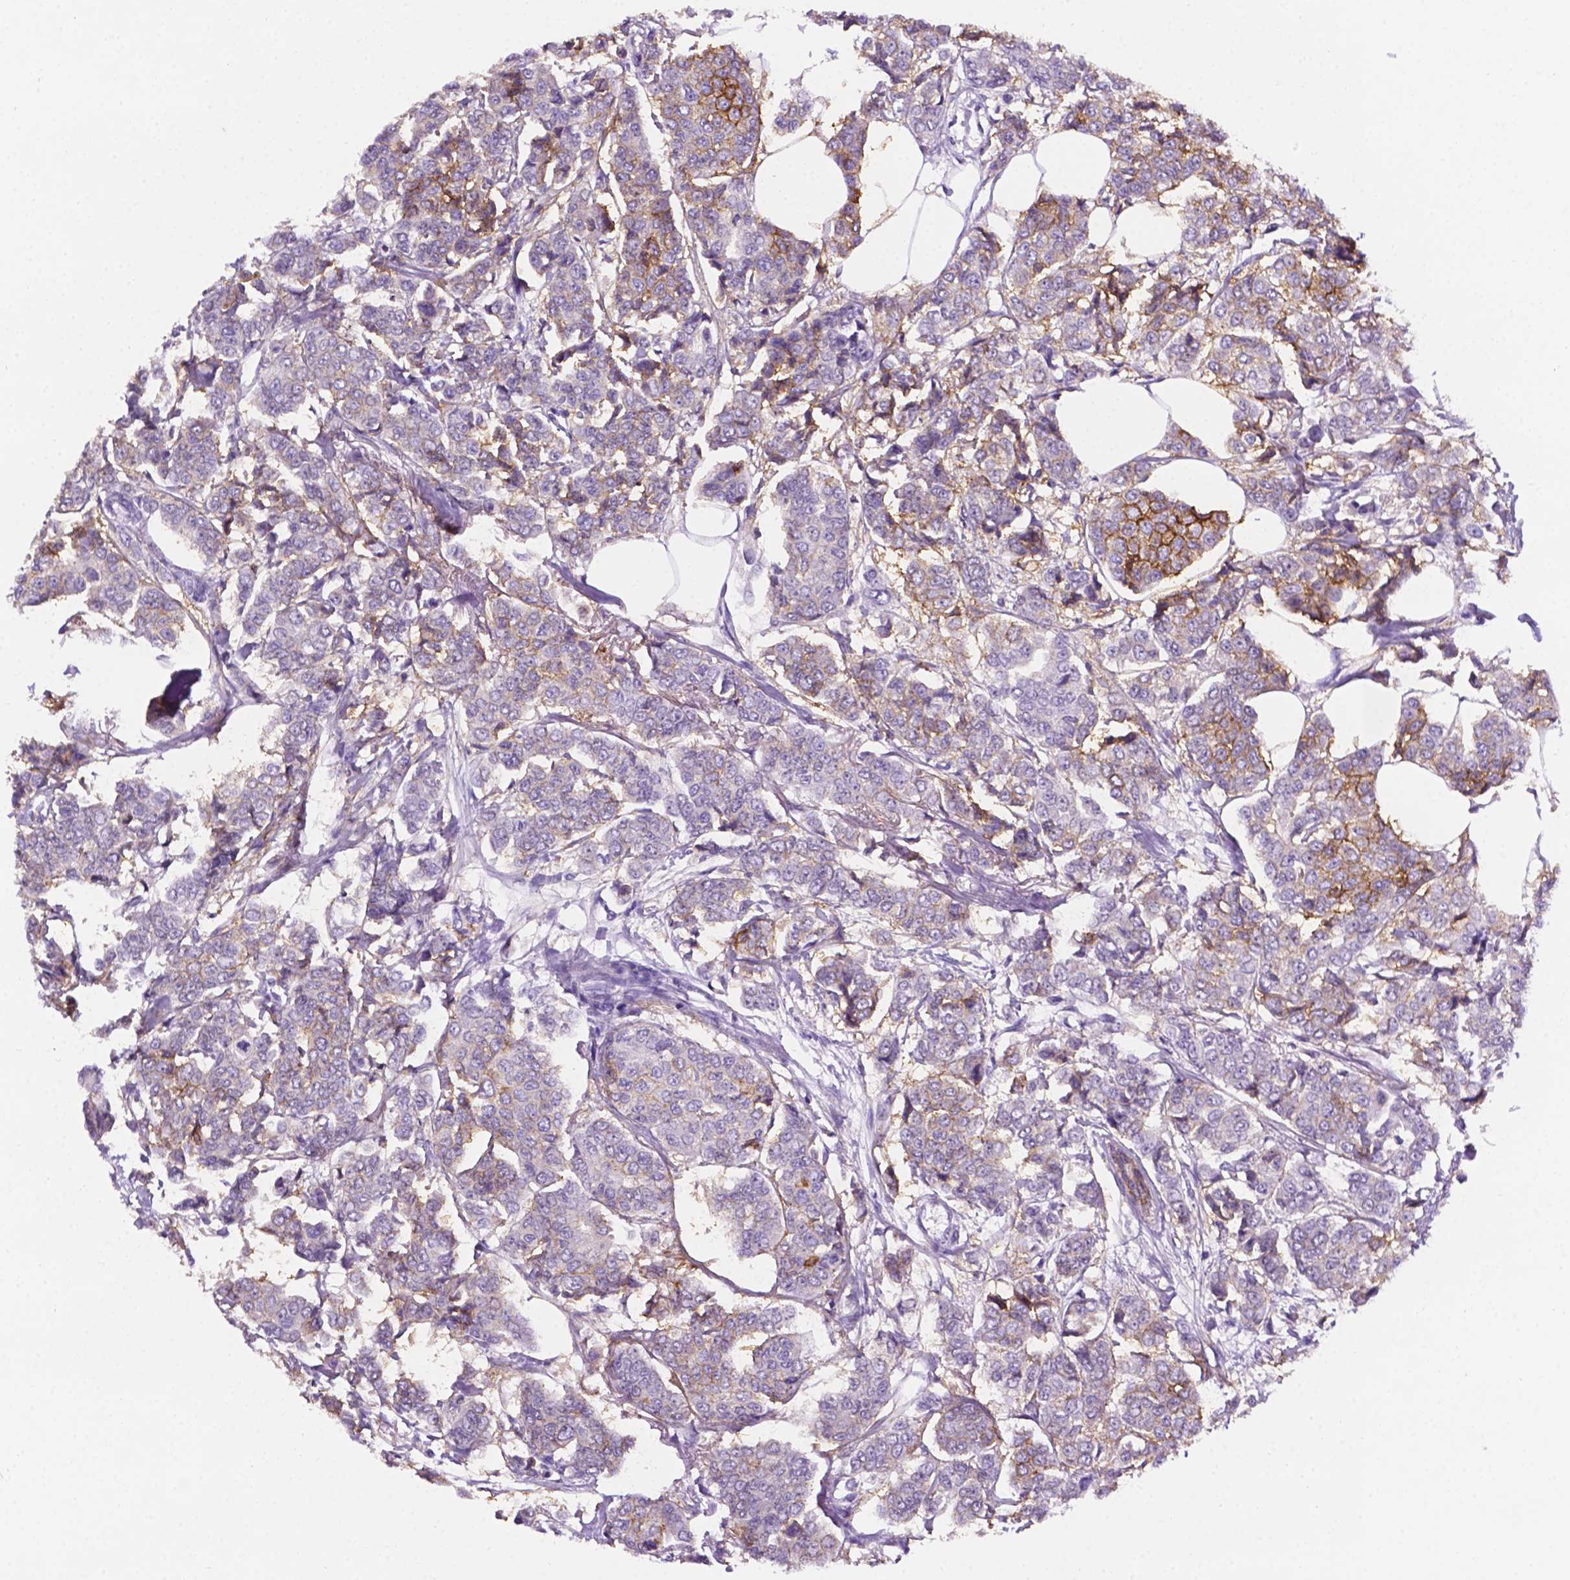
{"staining": {"intensity": "moderate", "quantity": "<25%", "location": "cytoplasmic/membranous"}, "tissue": "breast cancer", "cell_type": "Tumor cells", "image_type": "cancer", "snomed": [{"axis": "morphology", "description": "Duct carcinoma"}, {"axis": "topography", "description": "Breast"}], "caption": "IHC image of neoplastic tissue: human breast cancer stained using IHC reveals low levels of moderate protein expression localized specifically in the cytoplasmic/membranous of tumor cells, appearing as a cytoplasmic/membranous brown color.", "gene": "TACSTD2", "patient": {"sex": "female", "age": 94}}